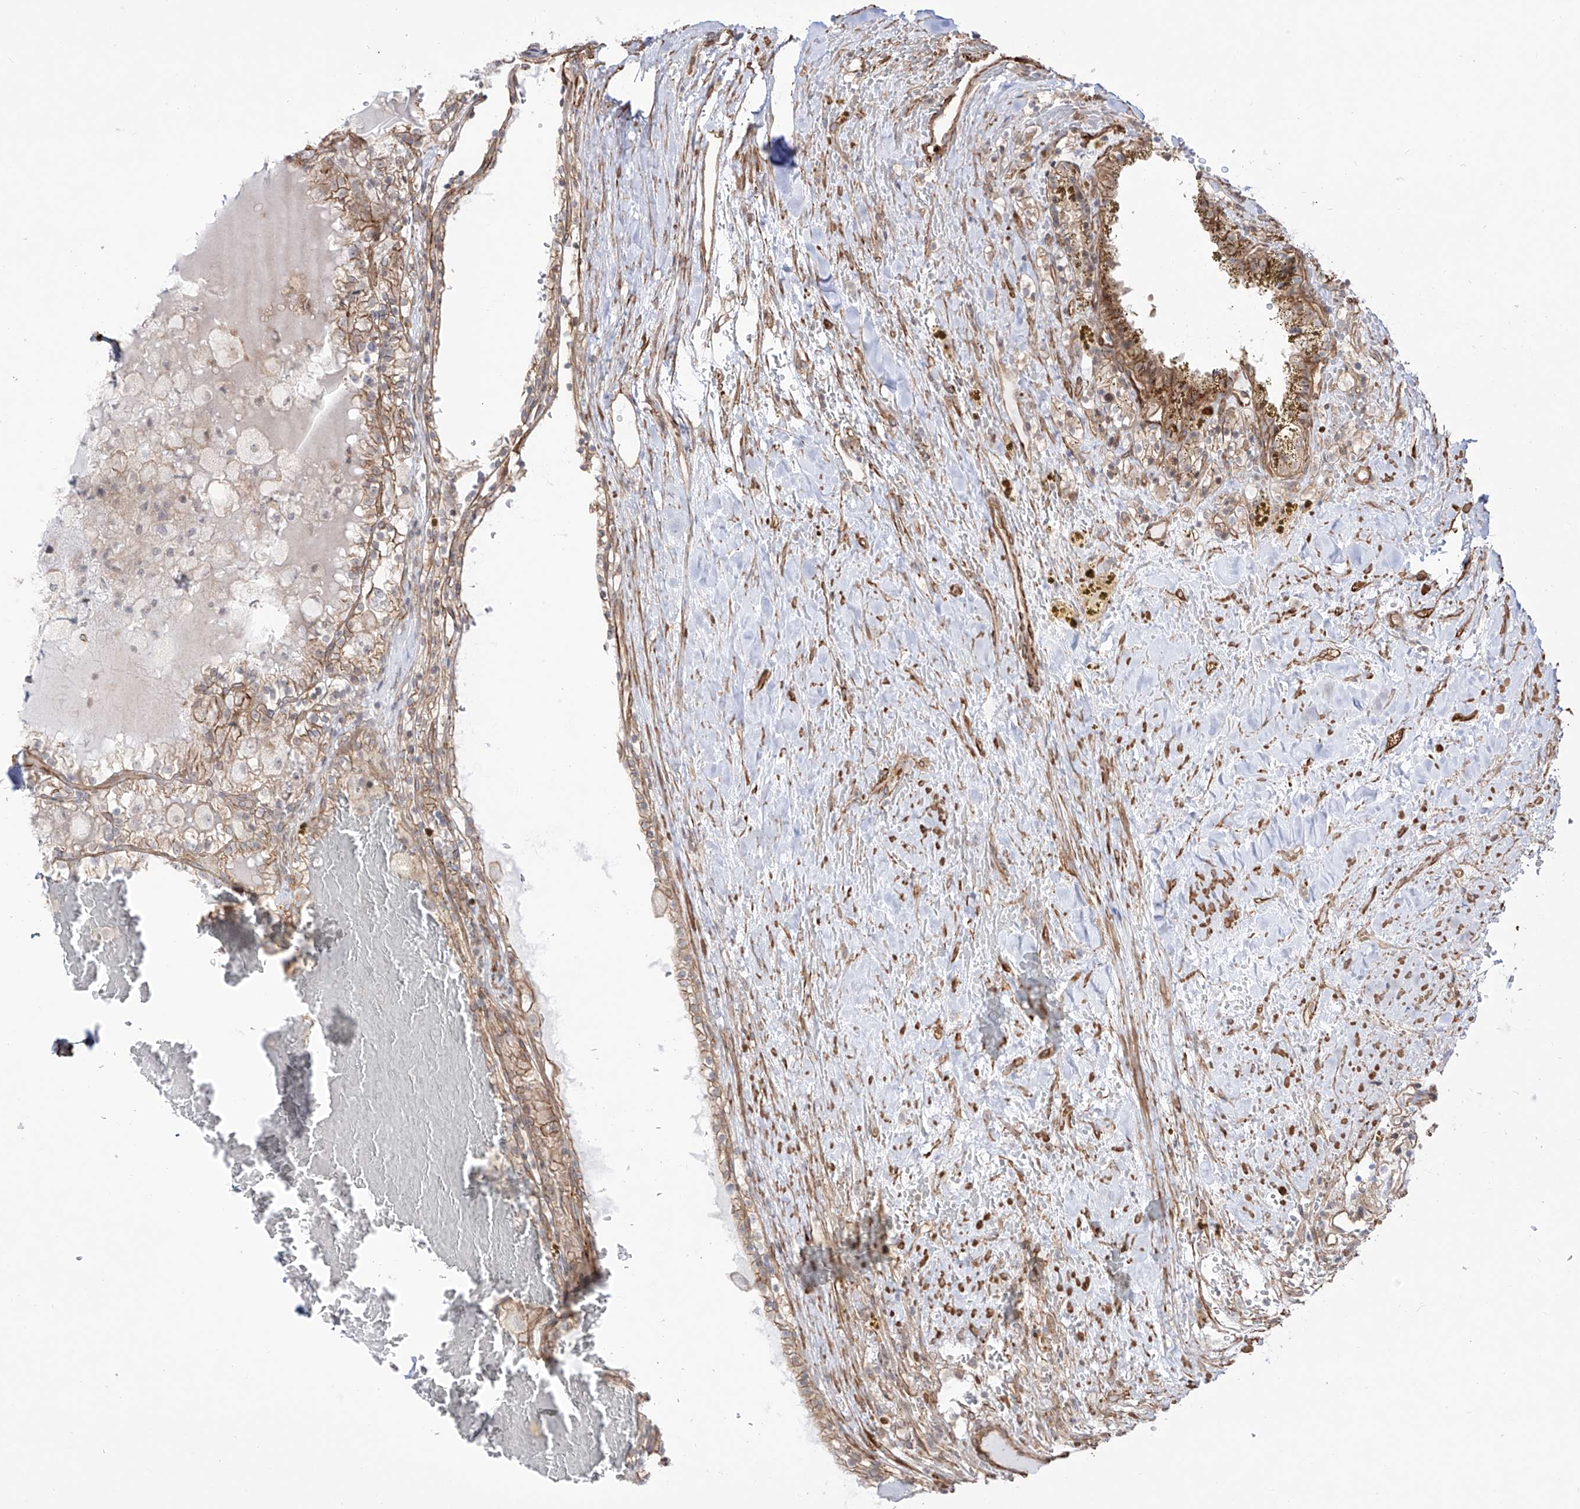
{"staining": {"intensity": "moderate", "quantity": "25%-75%", "location": "cytoplasmic/membranous"}, "tissue": "renal cancer", "cell_type": "Tumor cells", "image_type": "cancer", "snomed": [{"axis": "morphology", "description": "Adenocarcinoma, NOS"}, {"axis": "topography", "description": "Kidney"}], "caption": "Protein expression analysis of renal cancer shows moderate cytoplasmic/membranous expression in about 25%-75% of tumor cells. Immunohistochemistry stains the protein of interest in brown and the nuclei are stained blue.", "gene": "ZNF180", "patient": {"sex": "female", "age": 56}}